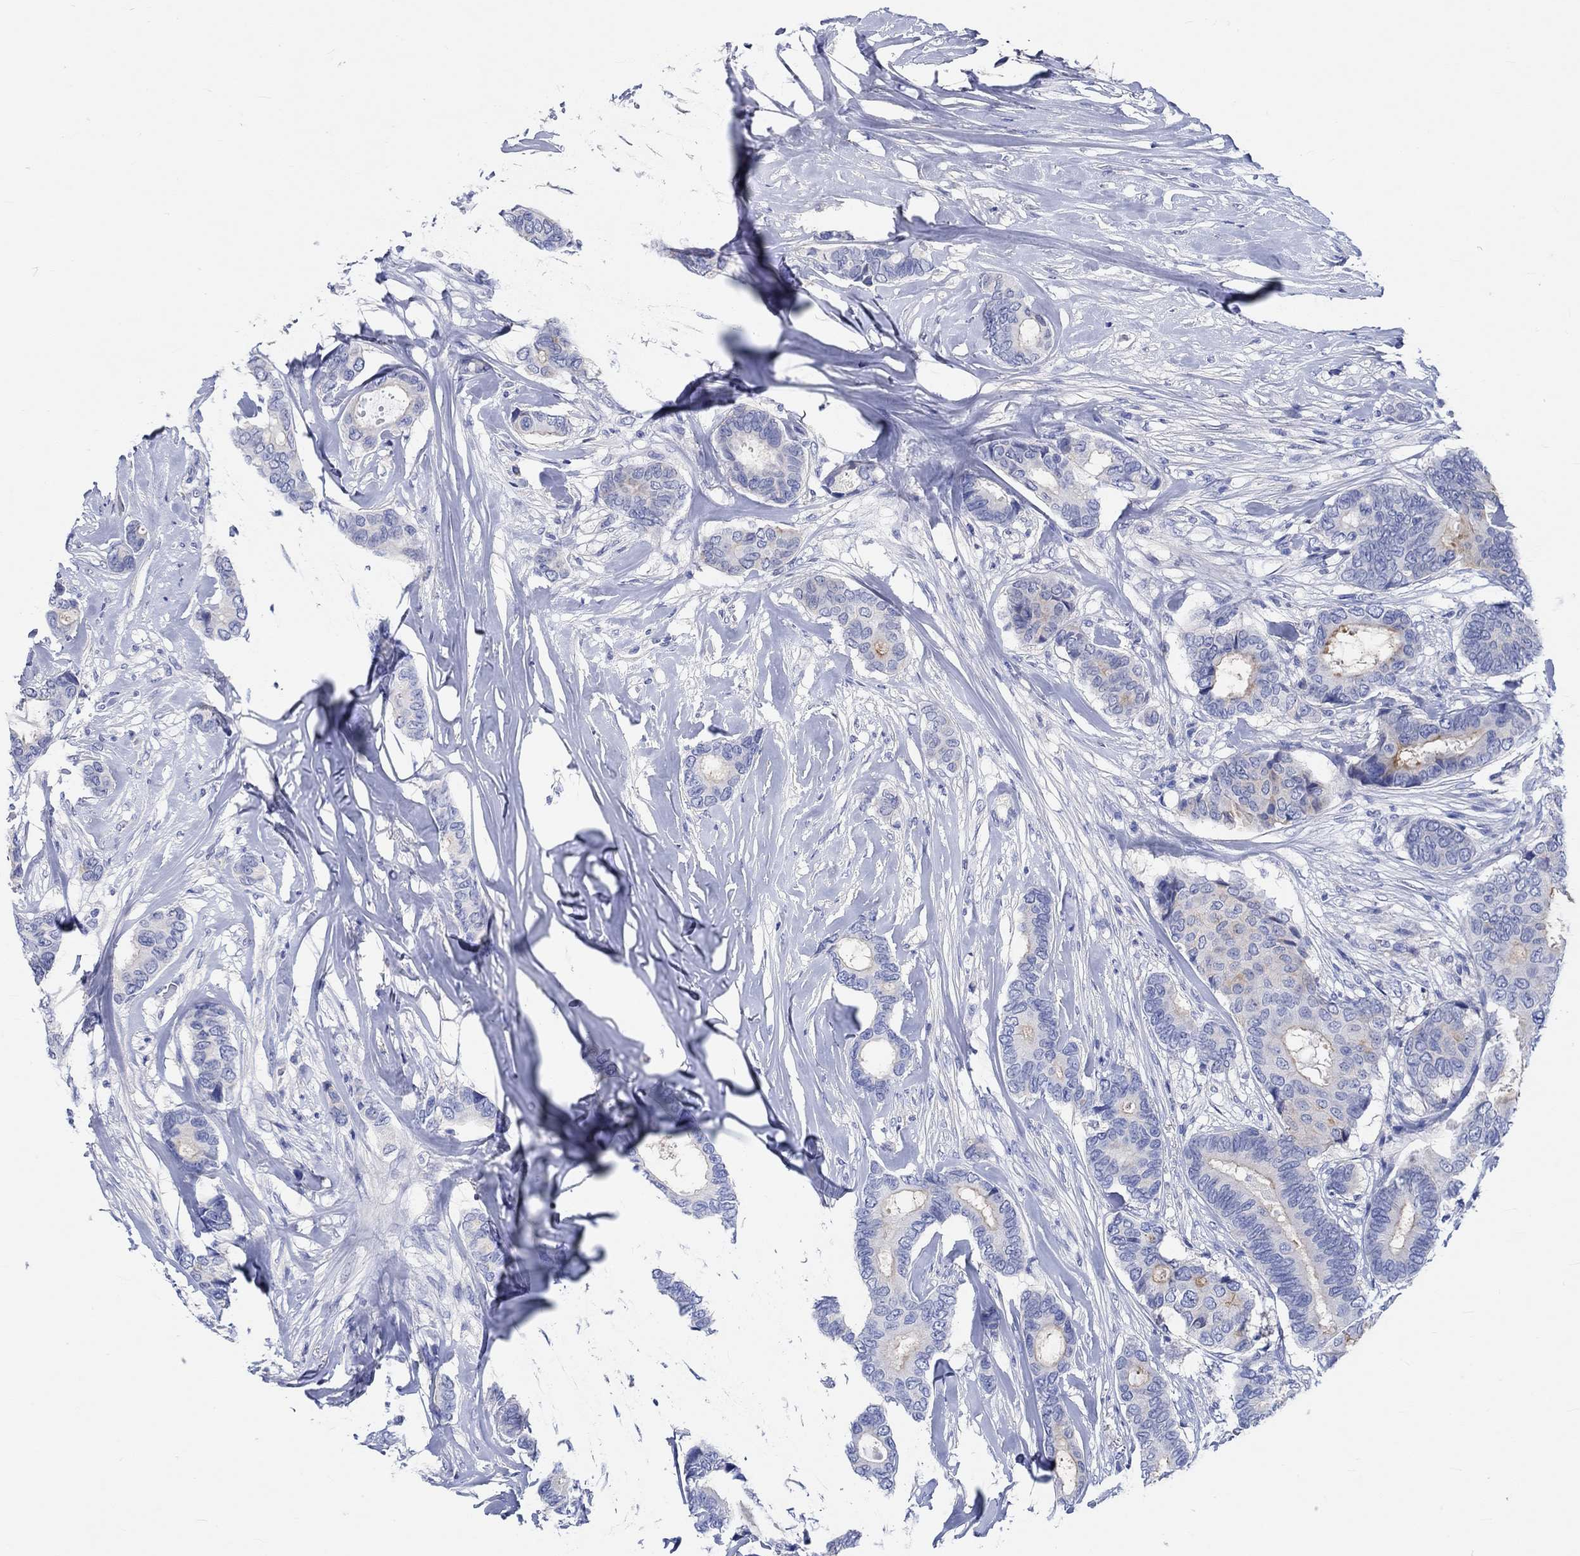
{"staining": {"intensity": "moderate", "quantity": "<25%", "location": "cytoplasmic/membranous"}, "tissue": "breast cancer", "cell_type": "Tumor cells", "image_type": "cancer", "snomed": [{"axis": "morphology", "description": "Duct carcinoma"}, {"axis": "topography", "description": "Breast"}], "caption": "Human breast intraductal carcinoma stained for a protein (brown) displays moderate cytoplasmic/membranous positive positivity in about <25% of tumor cells.", "gene": "SHISA4", "patient": {"sex": "female", "age": 75}}